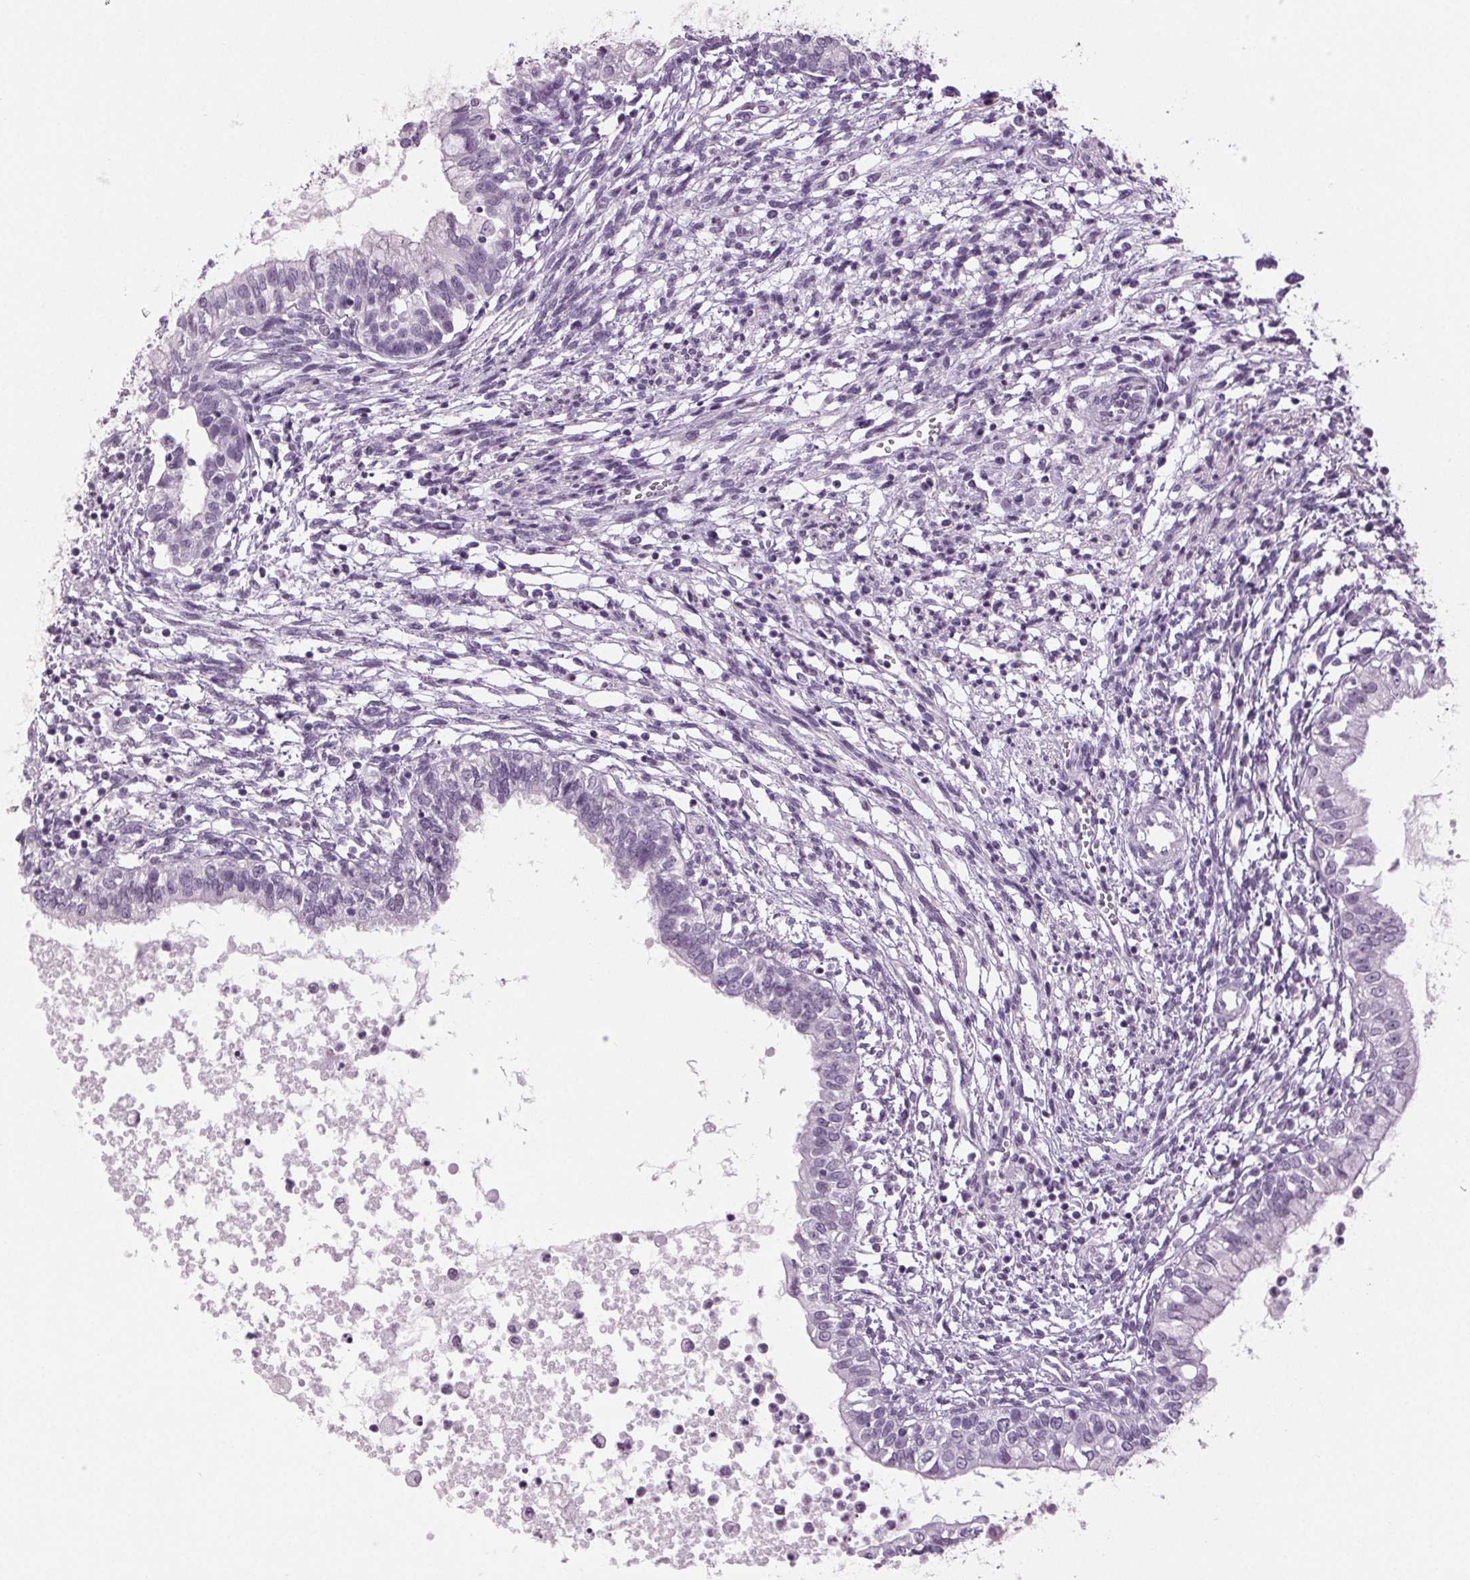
{"staining": {"intensity": "negative", "quantity": "none", "location": "none"}, "tissue": "testis cancer", "cell_type": "Tumor cells", "image_type": "cancer", "snomed": [{"axis": "morphology", "description": "Carcinoma, Embryonal, NOS"}, {"axis": "topography", "description": "Testis"}], "caption": "Immunohistochemistry (IHC) of human testis cancer (embryonal carcinoma) displays no staining in tumor cells.", "gene": "DNAH12", "patient": {"sex": "male", "age": 37}}